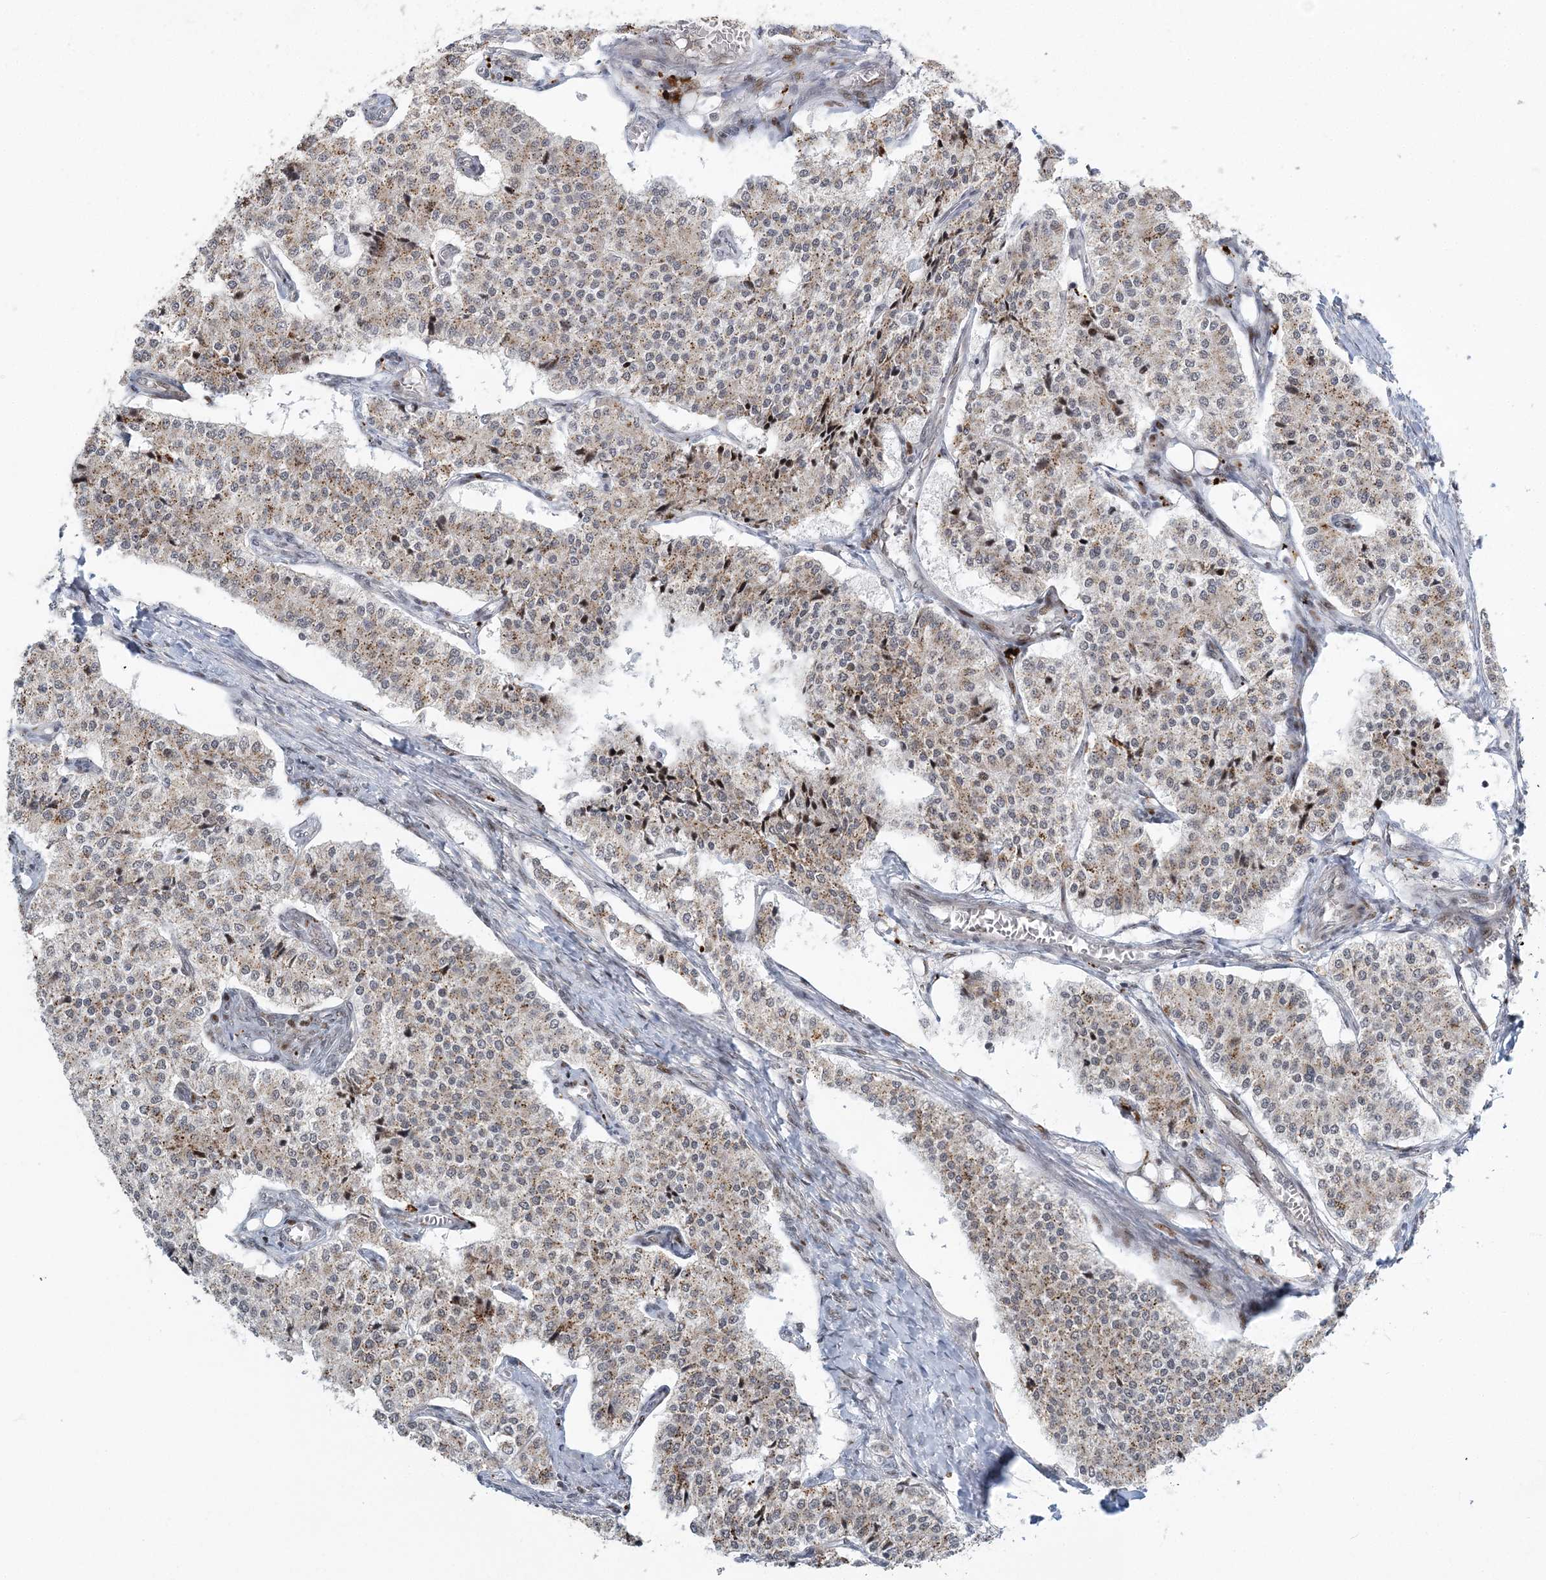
{"staining": {"intensity": "weak", "quantity": ">75%", "location": "cytoplasmic/membranous"}, "tissue": "carcinoid", "cell_type": "Tumor cells", "image_type": "cancer", "snomed": [{"axis": "morphology", "description": "Carcinoid, malignant, NOS"}, {"axis": "topography", "description": "Colon"}], "caption": "Immunohistochemical staining of human carcinoid (malignant) displays low levels of weak cytoplasmic/membranous expression in approximately >75% of tumor cells. The staining was performed using DAB to visualize the protein expression in brown, while the nuclei were stained in blue with hematoxylin (Magnification: 20x).", "gene": "CWC22", "patient": {"sex": "female", "age": 52}}